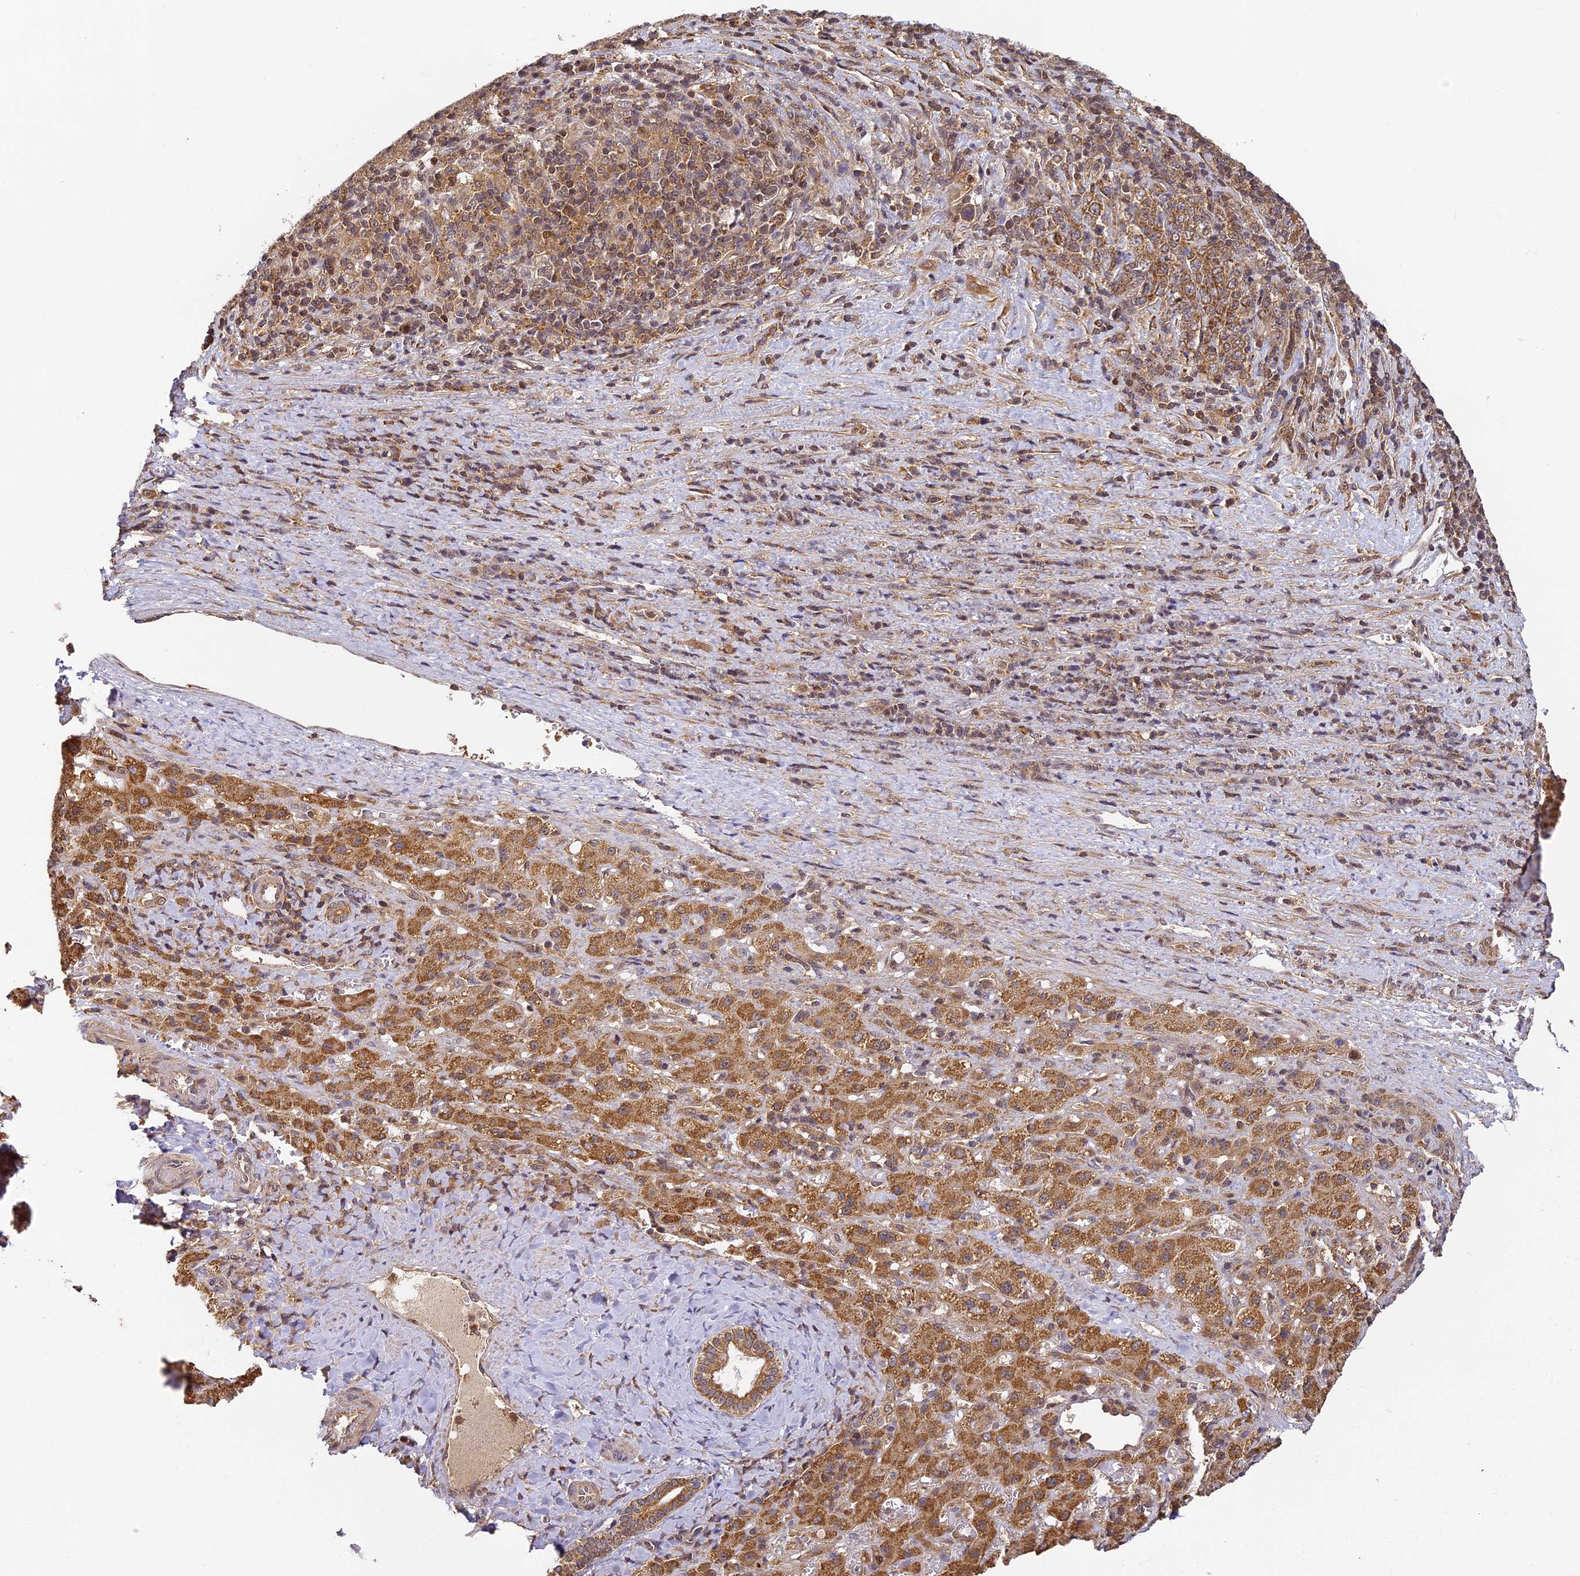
{"staining": {"intensity": "moderate", "quantity": ">75%", "location": "cytoplasmic/membranous,nuclear"}, "tissue": "liver cancer", "cell_type": "Tumor cells", "image_type": "cancer", "snomed": [{"axis": "morphology", "description": "Carcinoma, Hepatocellular, NOS"}, {"axis": "topography", "description": "Liver"}], "caption": "Immunohistochemical staining of liver cancer displays moderate cytoplasmic/membranous and nuclear protein staining in approximately >75% of tumor cells.", "gene": "ZNF443", "patient": {"sex": "female", "age": 58}}